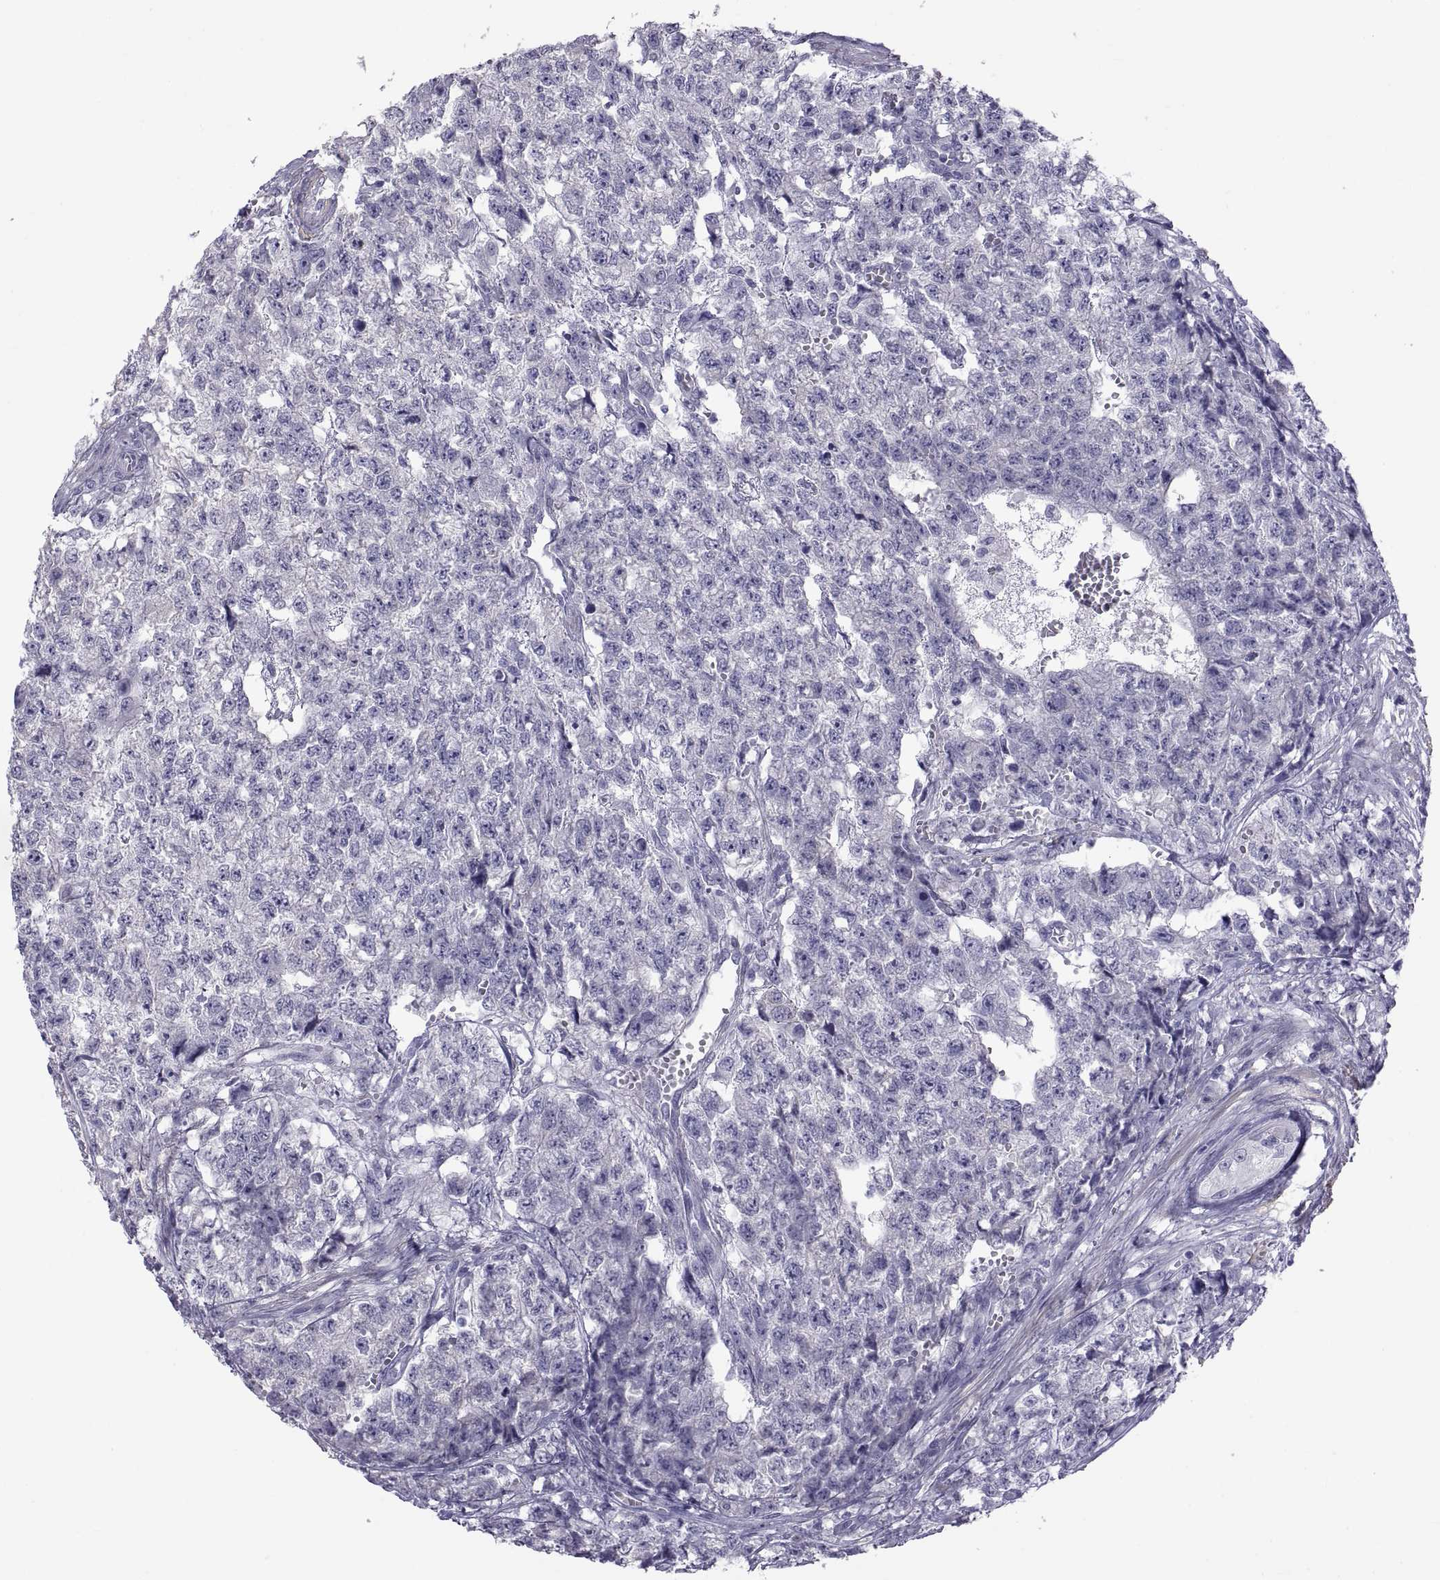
{"staining": {"intensity": "negative", "quantity": "none", "location": "none"}, "tissue": "testis cancer", "cell_type": "Tumor cells", "image_type": "cancer", "snomed": [{"axis": "morphology", "description": "Seminoma, NOS"}, {"axis": "morphology", "description": "Carcinoma, Embryonal, NOS"}, {"axis": "topography", "description": "Testis"}], "caption": "DAB immunohistochemical staining of testis cancer demonstrates no significant positivity in tumor cells. (Brightfield microscopy of DAB immunohistochemistry at high magnification).", "gene": "MAGEB1", "patient": {"sex": "male", "age": 22}}